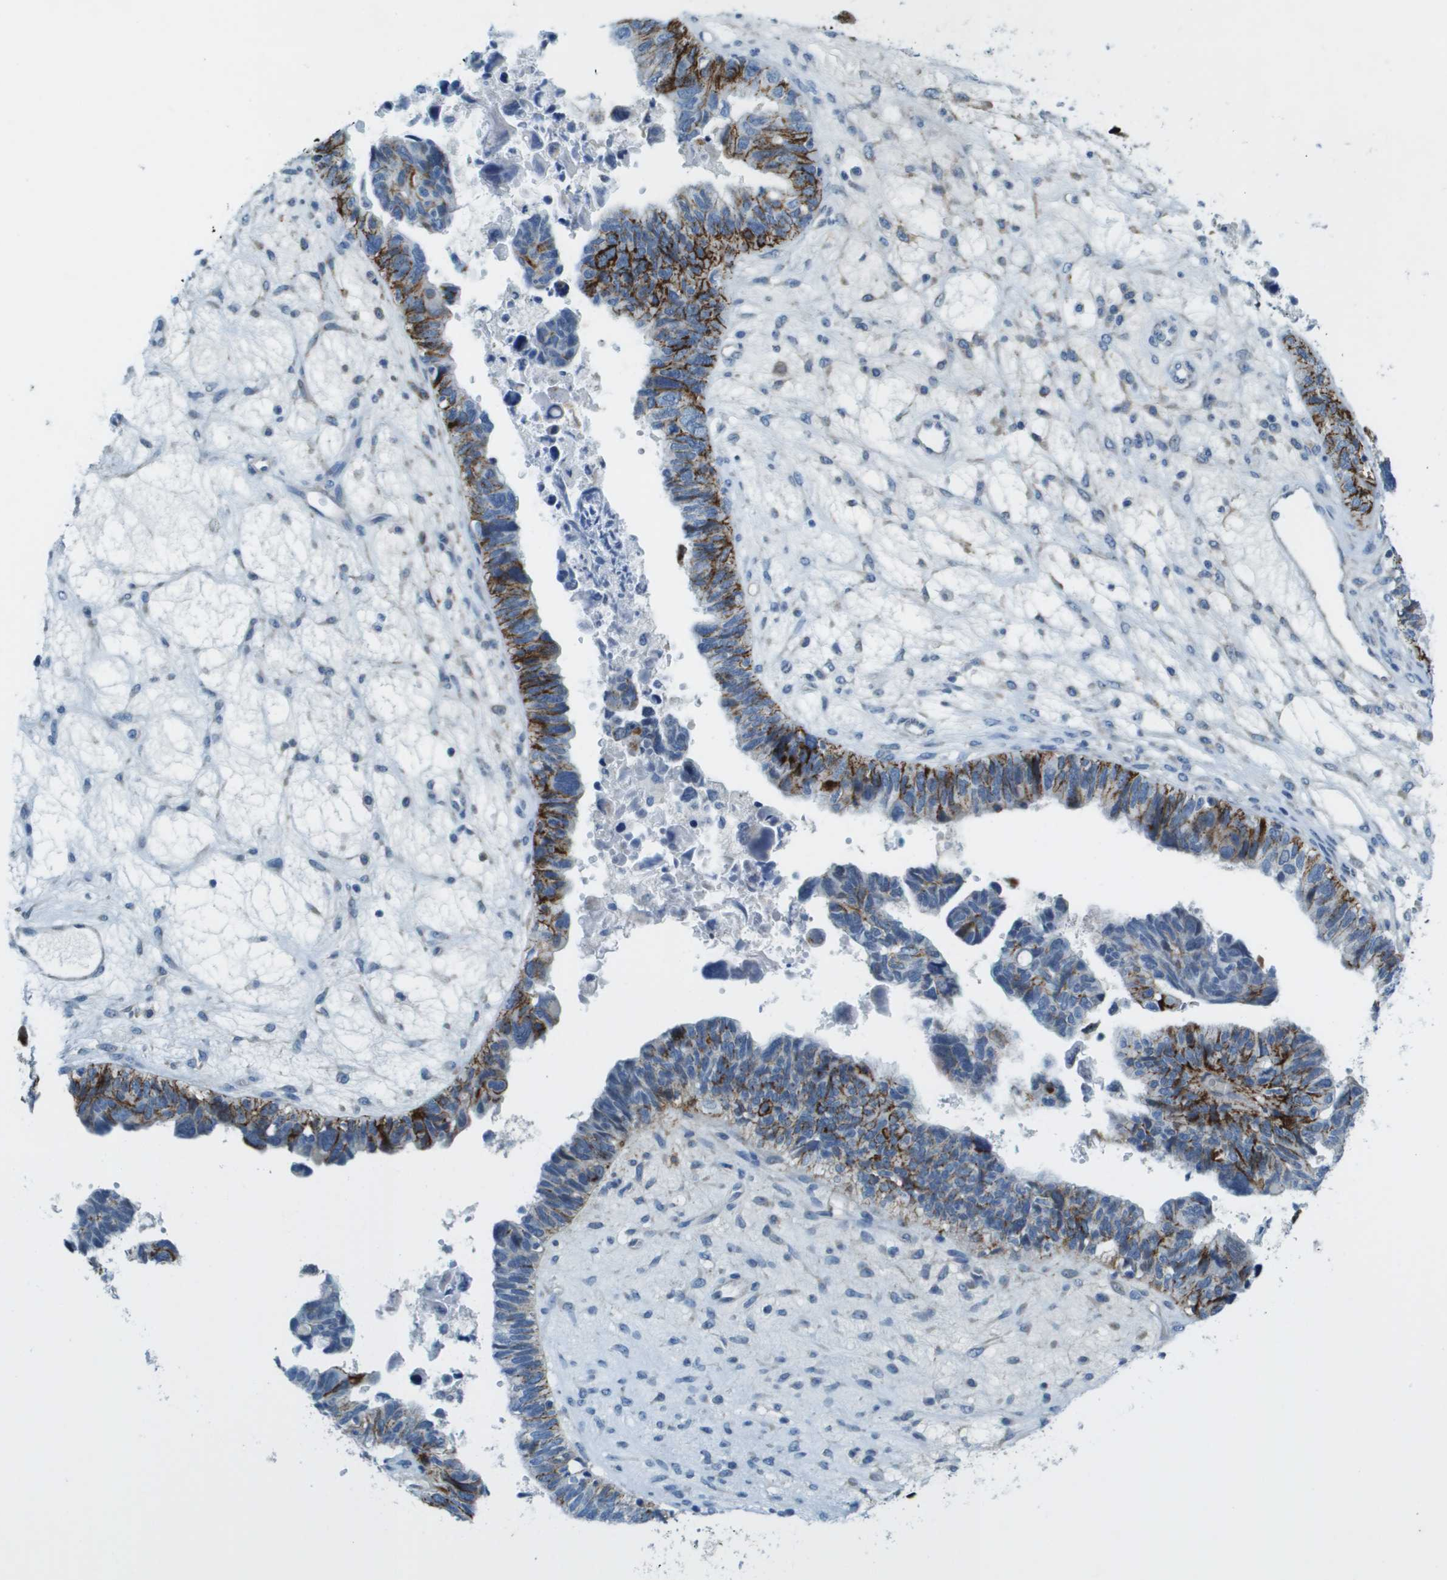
{"staining": {"intensity": "strong", "quantity": ">75%", "location": "cytoplasmic/membranous"}, "tissue": "ovarian cancer", "cell_type": "Tumor cells", "image_type": "cancer", "snomed": [{"axis": "morphology", "description": "Cystadenocarcinoma, serous, NOS"}, {"axis": "topography", "description": "Ovary"}], "caption": "Brown immunohistochemical staining in human ovarian cancer reveals strong cytoplasmic/membranous staining in about >75% of tumor cells.", "gene": "SDC1", "patient": {"sex": "female", "age": 79}}